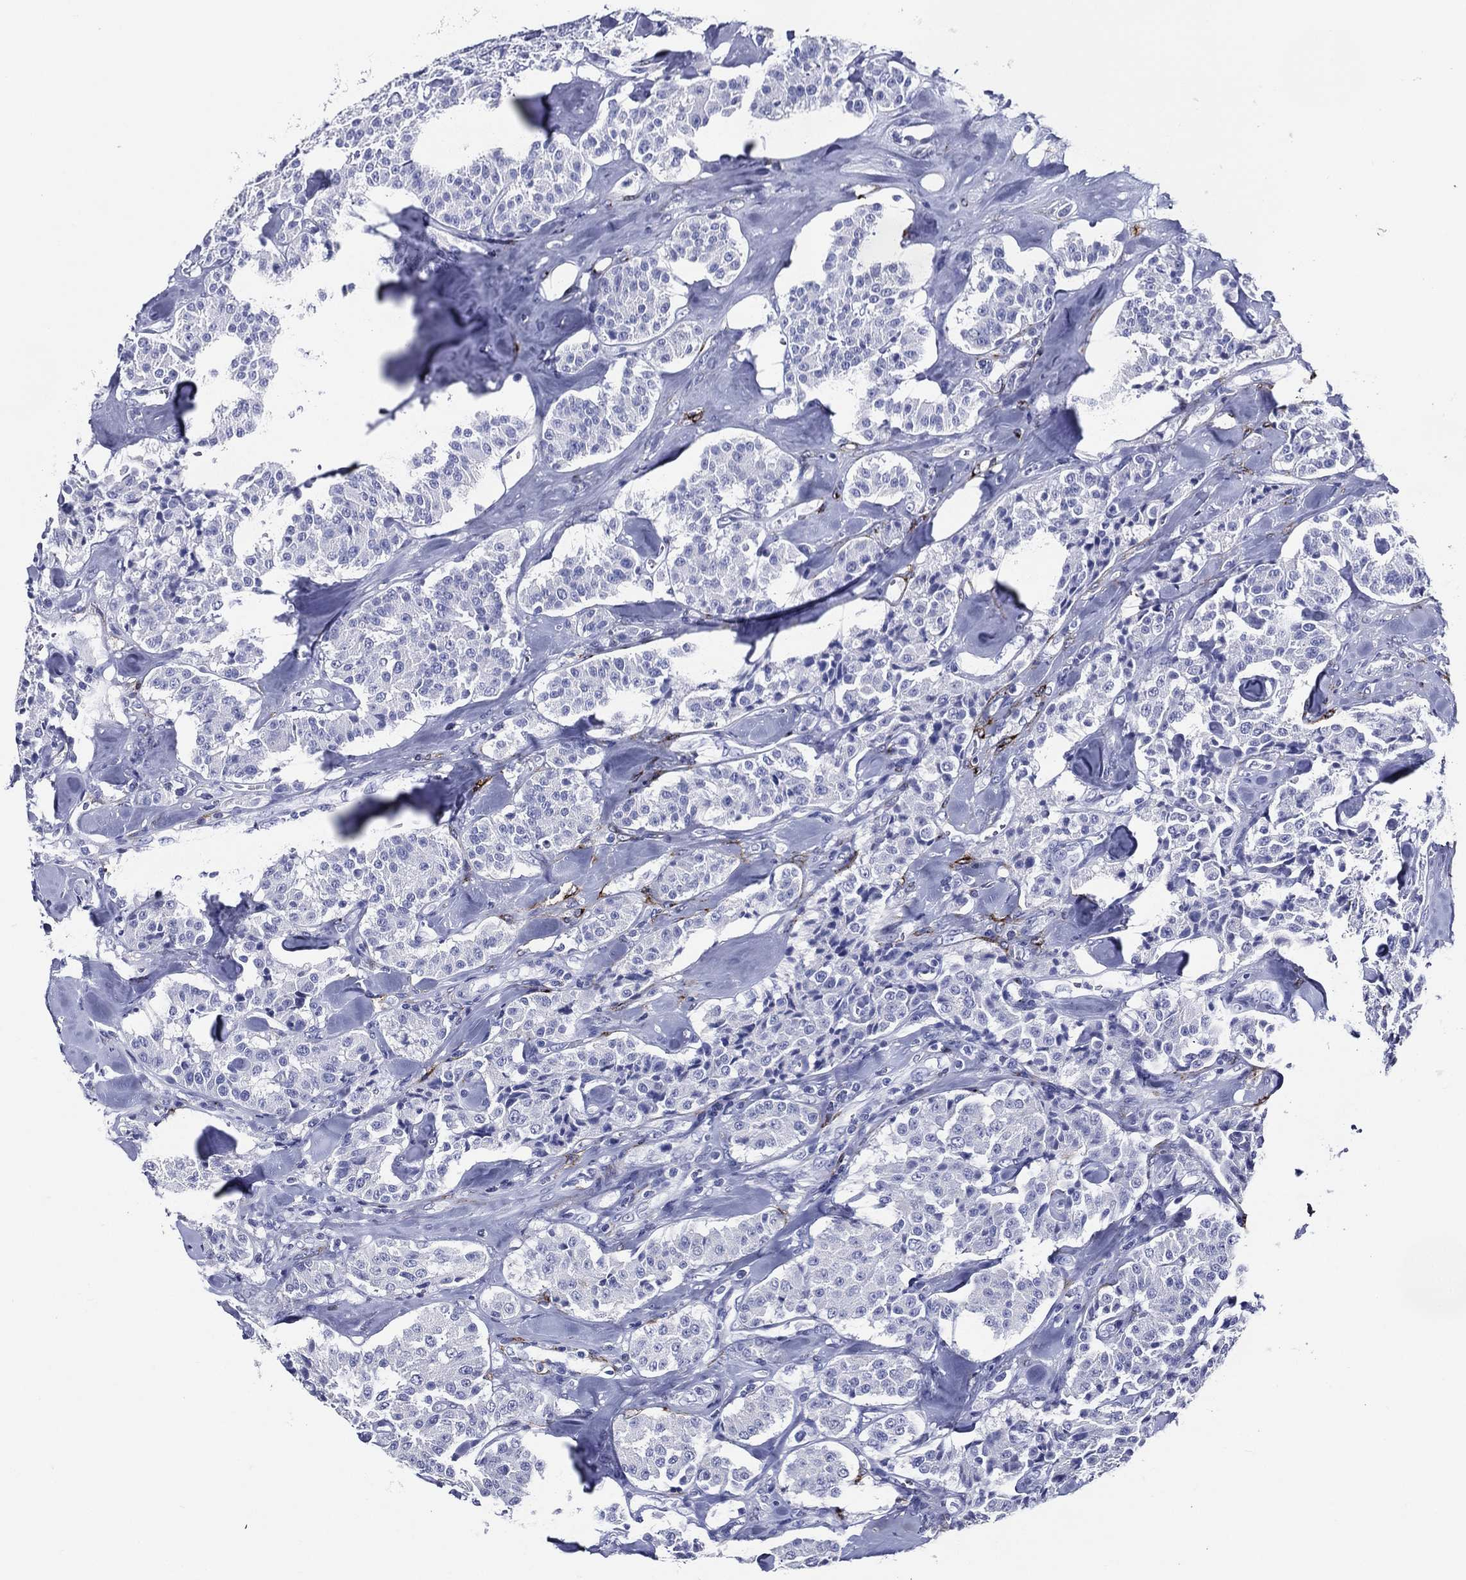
{"staining": {"intensity": "negative", "quantity": "none", "location": "none"}, "tissue": "carcinoid", "cell_type": "Tumor cells", "image_type": "cancer", "snomed": [{"axis": "morphology", "description": "Carcinoid, malignant, NOS"}, {"axis": "topography", "description": "Pancreas"}], "caption": "Immunohistochemical staining of carcinoid exhibits no significant expression in tumor cells.", "gene": "ACE2", "patient": {"sex": "male", "age": 41}}